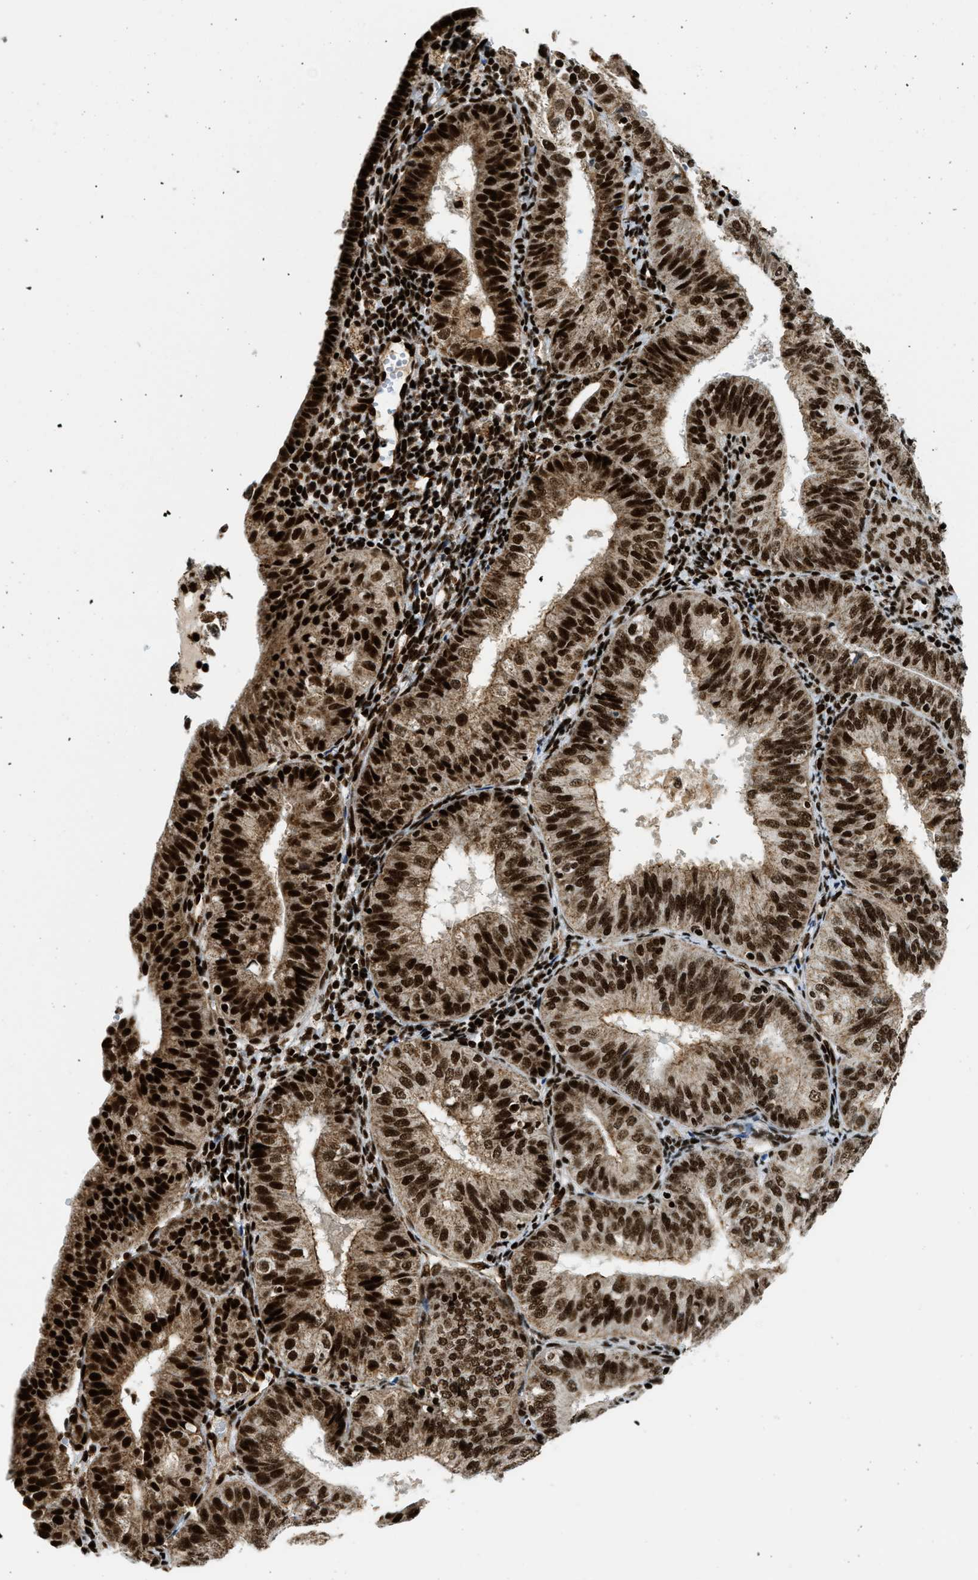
{"staining": {"intensity": "strong", "quantity": ">75%", "location": "cytoplasmic/membranous,nuclear"}, "tissue": "endometrial cancer", "cell_type": "Tumor cells", "image_type": "cancer", "snomed": [{"axis": "morphology", "description": "Adenocarcinoma, NOS"}, {"axis": "topography", "description": "Endometrium"}], "caption": "This is a histology image of IHC staining of endometrial cancer (adenocarcinoma), which shows strong expression in the cytoplasmic/membranous and nuclear of tumor cells.", "gene": "GABPB1", "patient": {"sex": "female", "age": 58}}